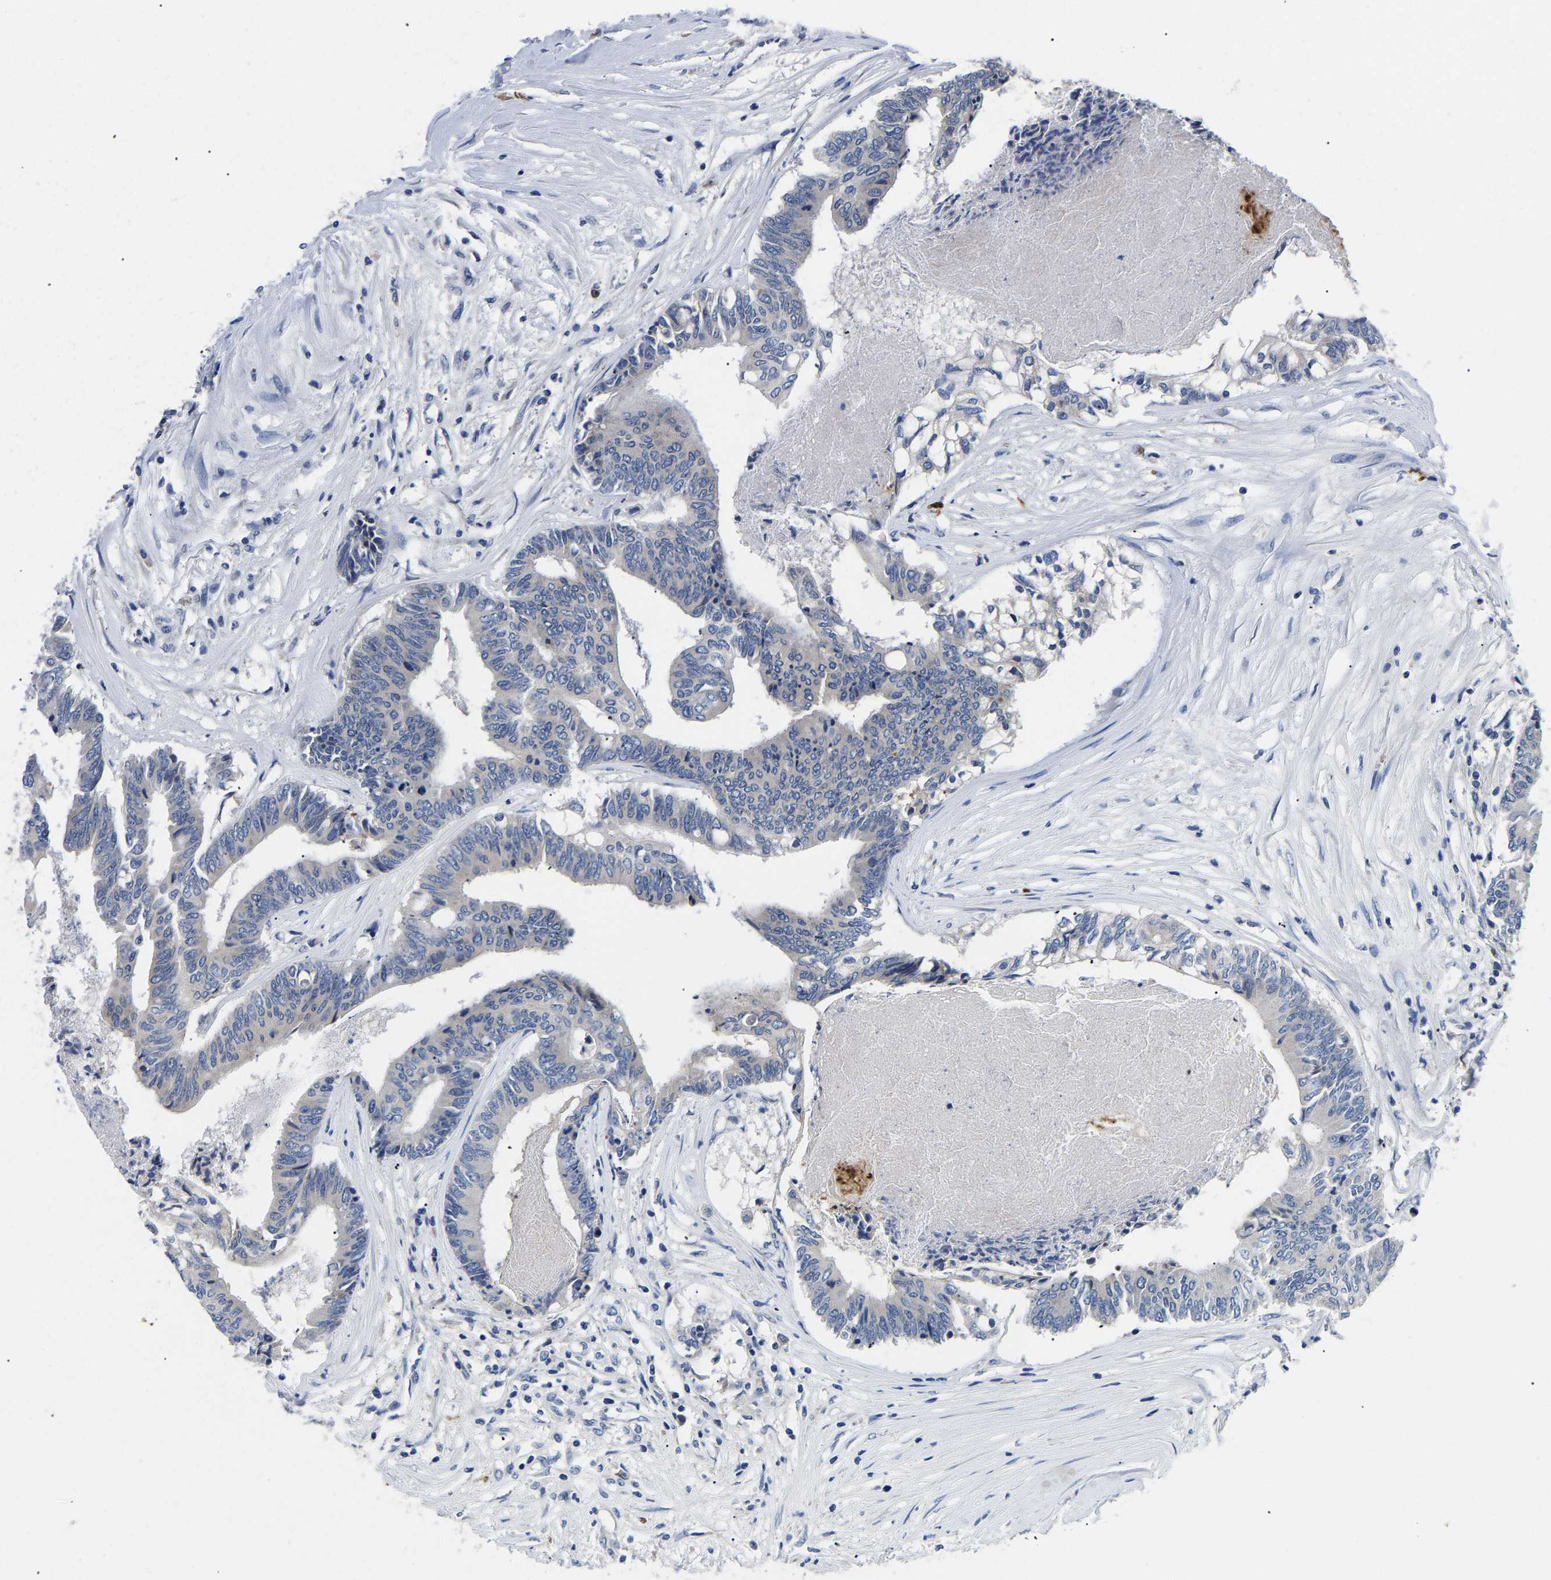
{"staining": {"intensity": "negative", "quantity": "none", "location": "none"}, "tissue": "colorectal cancer", "cell_type": "Tumor cells", "image_type": "cancer", "snomed": [{"axis": "morphology", "description": "Adenocarcinoma, NOS"}, {"axis": "topography", "description": "Rectum"}], "caption": "Tumor cells show no significant protein positivity in colorectal cancer.", "gene": "TOR1B", "patient": {"sex": "male", "age": 63}}